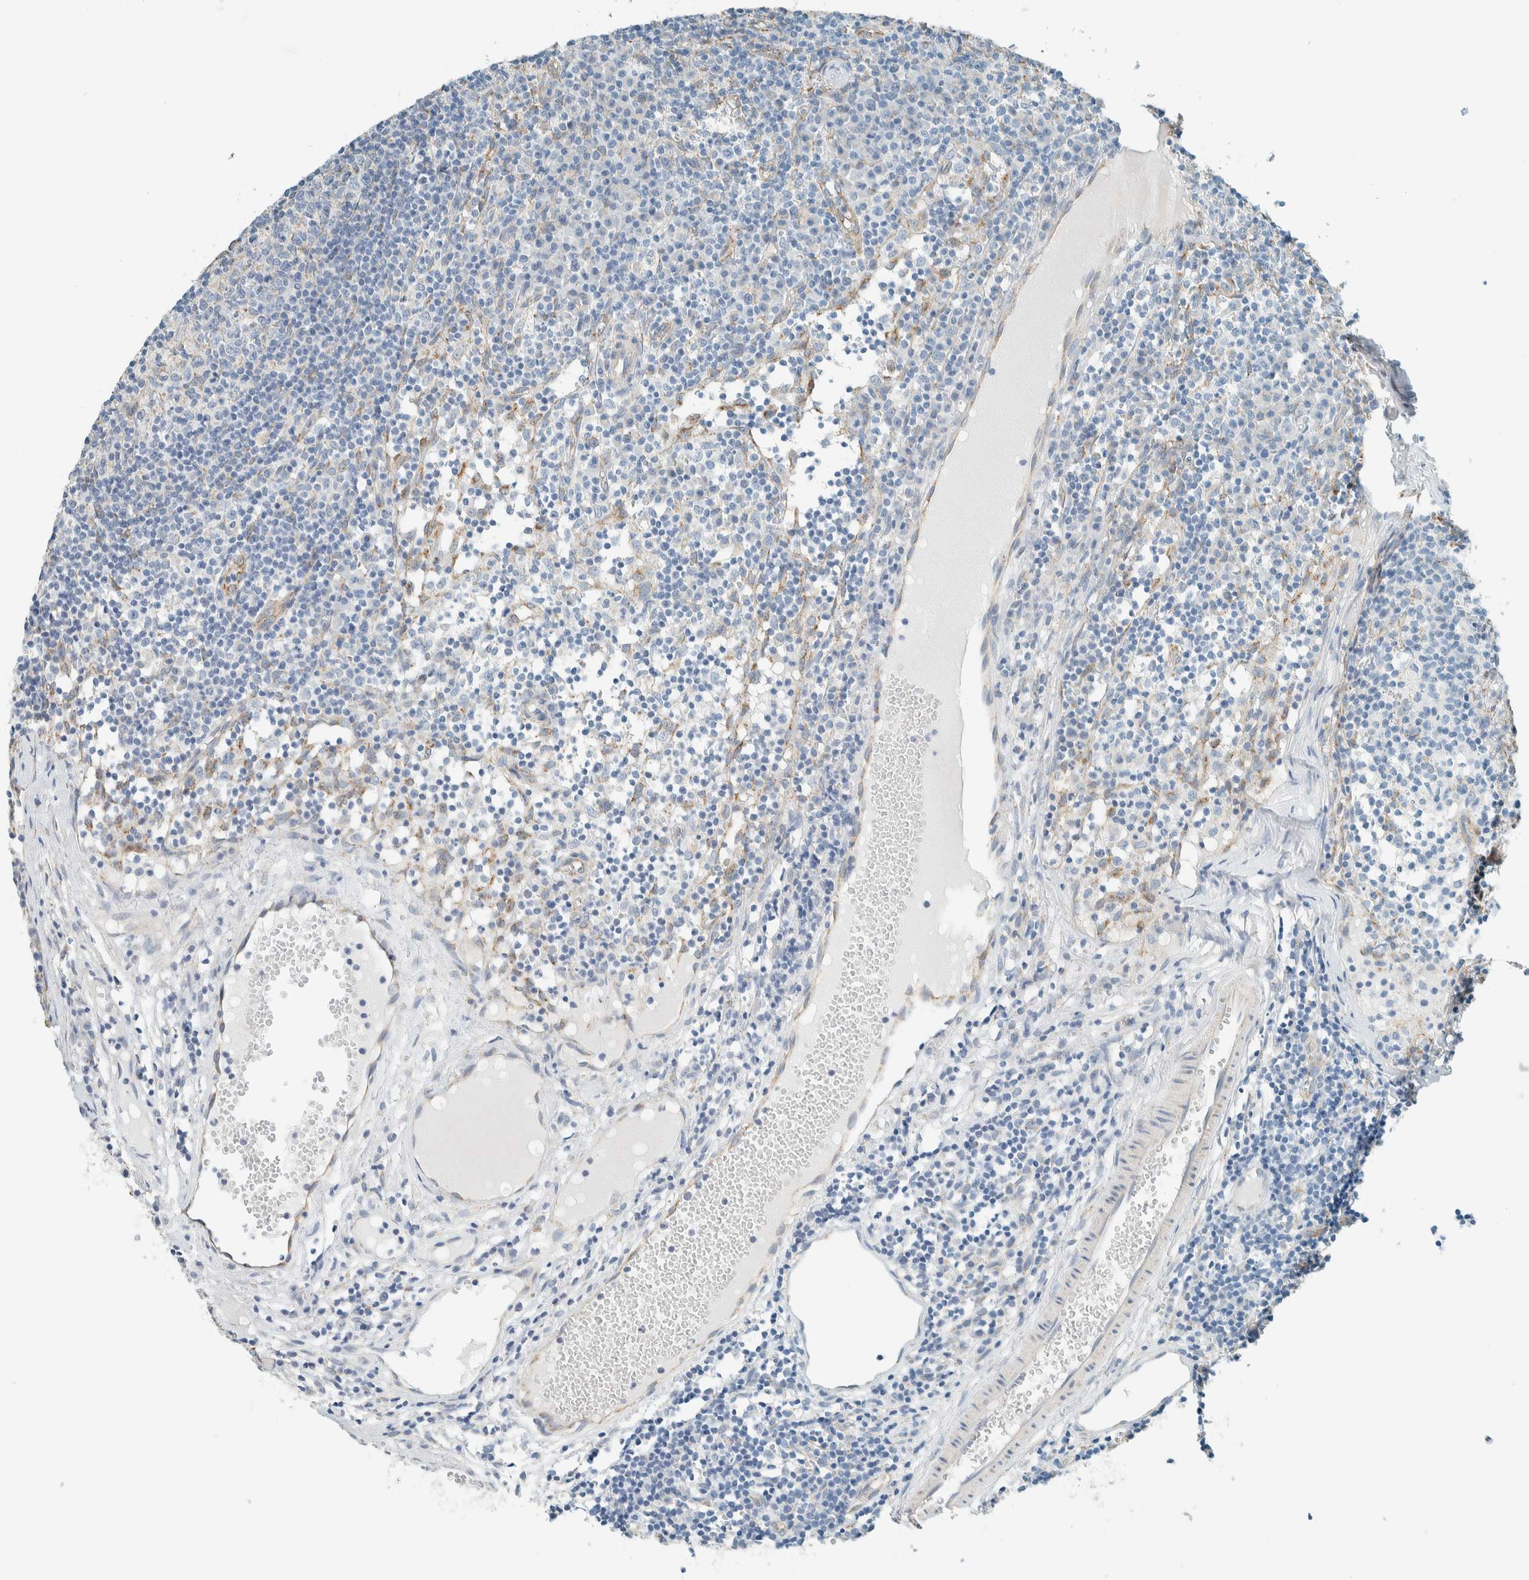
{"staining": {"intensity": "weak", "quantity": "<25%", "location": "cytoplasmic/membranous"}, "tissue": "lymph node", "cell_type": "Germinal center cells", "image_type": "normal", "snomed": [{"axis": "morphology", "description": "Normal tissue, NOS"}, {"axis": "morphology", "description": "Inflammation, NOS"}, {"axis": "topography", "description": "Lymph node"}], "caption": "IHC of normal human lymph node shows no expression in germinal center cells.", "gene": "ALDH7A1", "patient": {"sex": "male", "age": 55}}